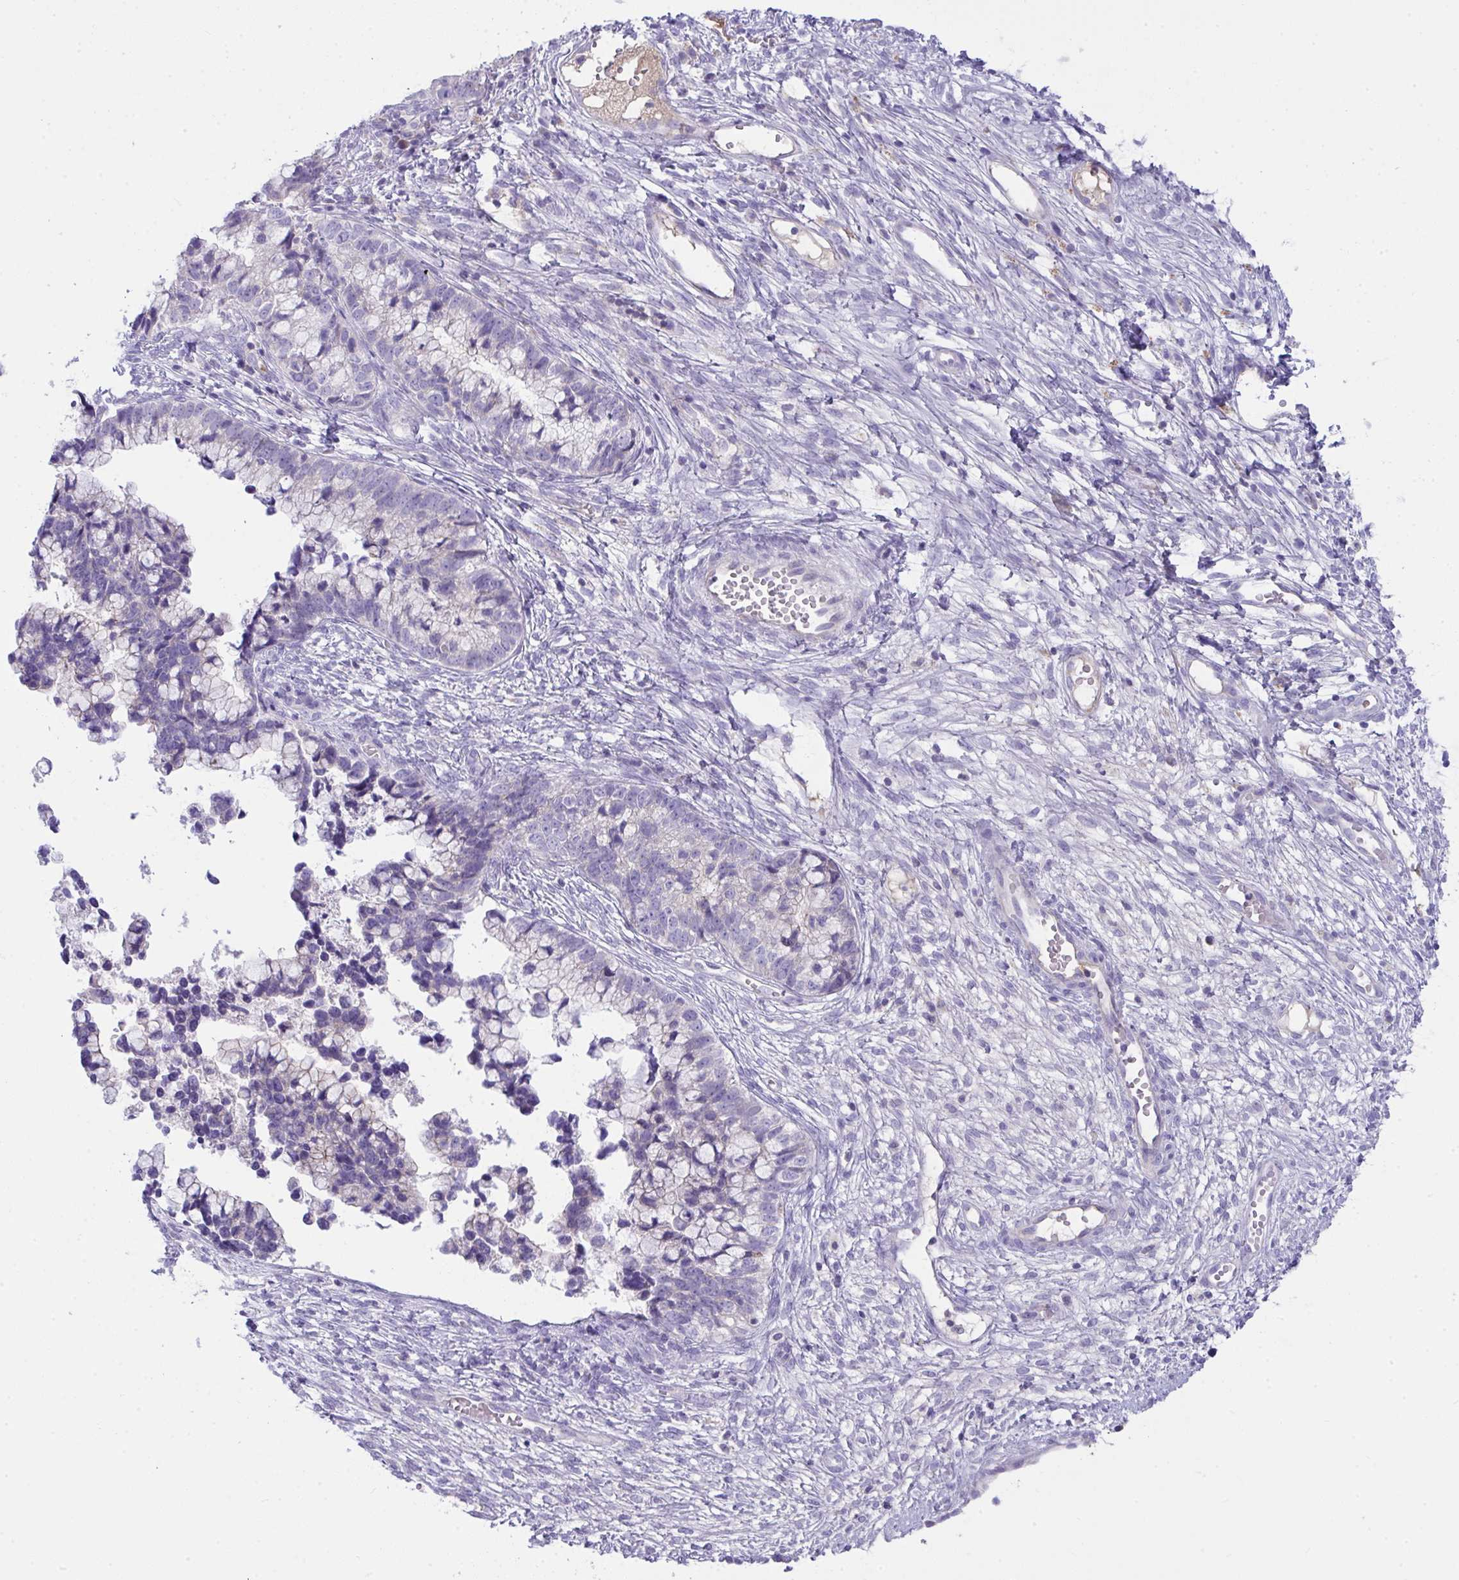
{"staining": {"intensity": "negative", "quantity": "none", "location": "none"}, "tissue": "cervical cancer", "cell_type": "Tumor cells", "image_type": "cancer", "snomed": [{"axis": "morphology", "description": "Adenocarcinoma, NOS"}, {"axis": "topography", "description": "Cervix"}], "caption": "Human cervical cancer (adenocarcinoma) stained for a protein using immunohistochemistry displays no staining in tumor cells.", "gene": "PLA2G12B", "patient": {"sex": "female", "age": 44}}